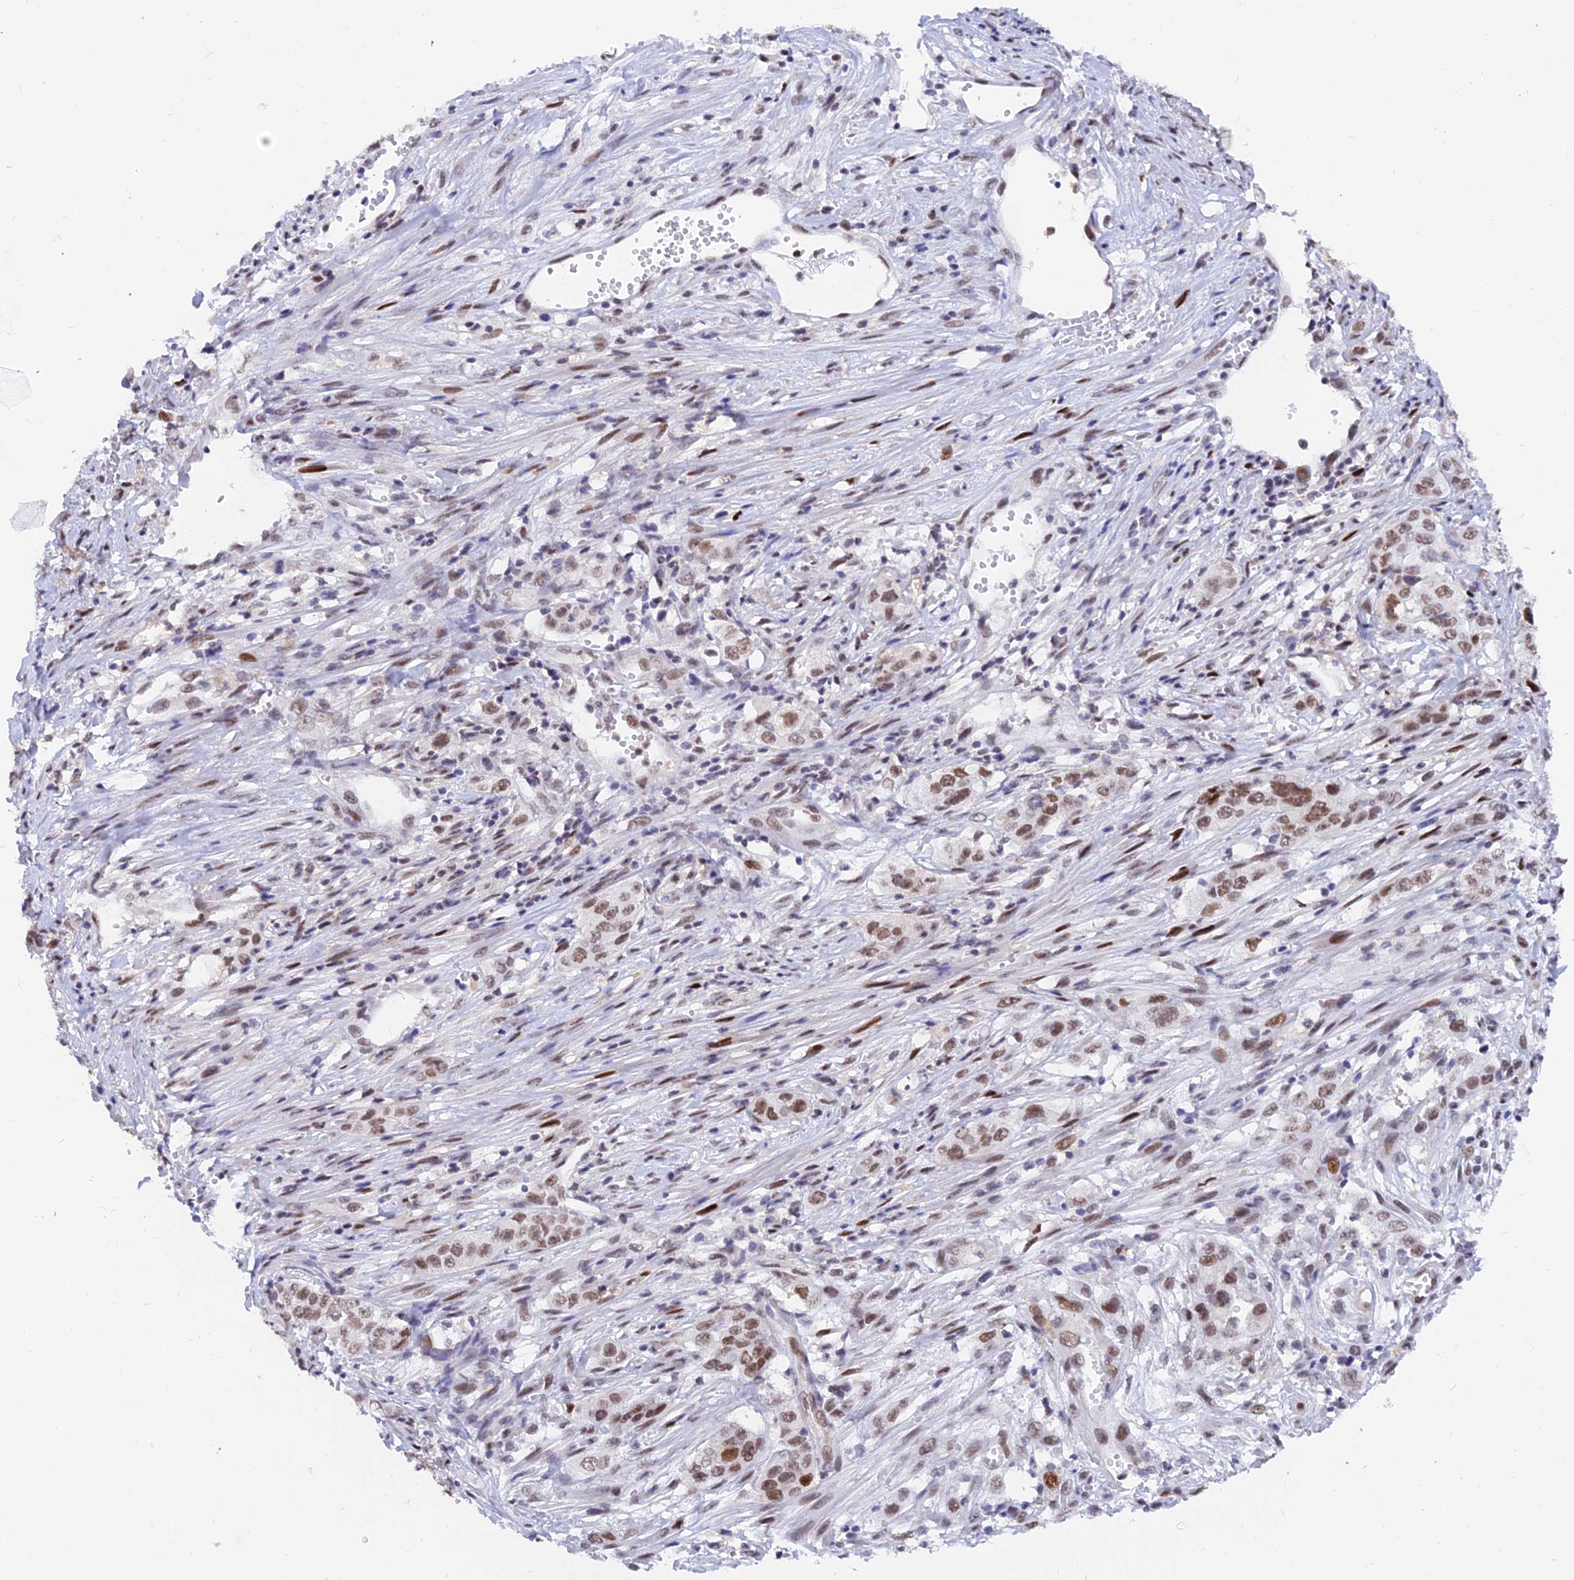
{"staining": {"intensity": "moderate", "quantity": ">75%", "location": "nuclear"}, "tissue": "stomach cancer", "cell_type": "Tumor cells", "image_type": "cancer", "snomed": [{"axis": "morphology", "description": "Adenocarcinoma, NOS"}, {"axis": "topography", "description": "Stomach, upper"}], "caption": "A photomicrograph of stomach cancer (adenocarcinoma) stained for a protein shows moderate nuclear brown staining in tumor cells.", "gene": "DPY30", "patient": {"sex": "male", "age": 62}}